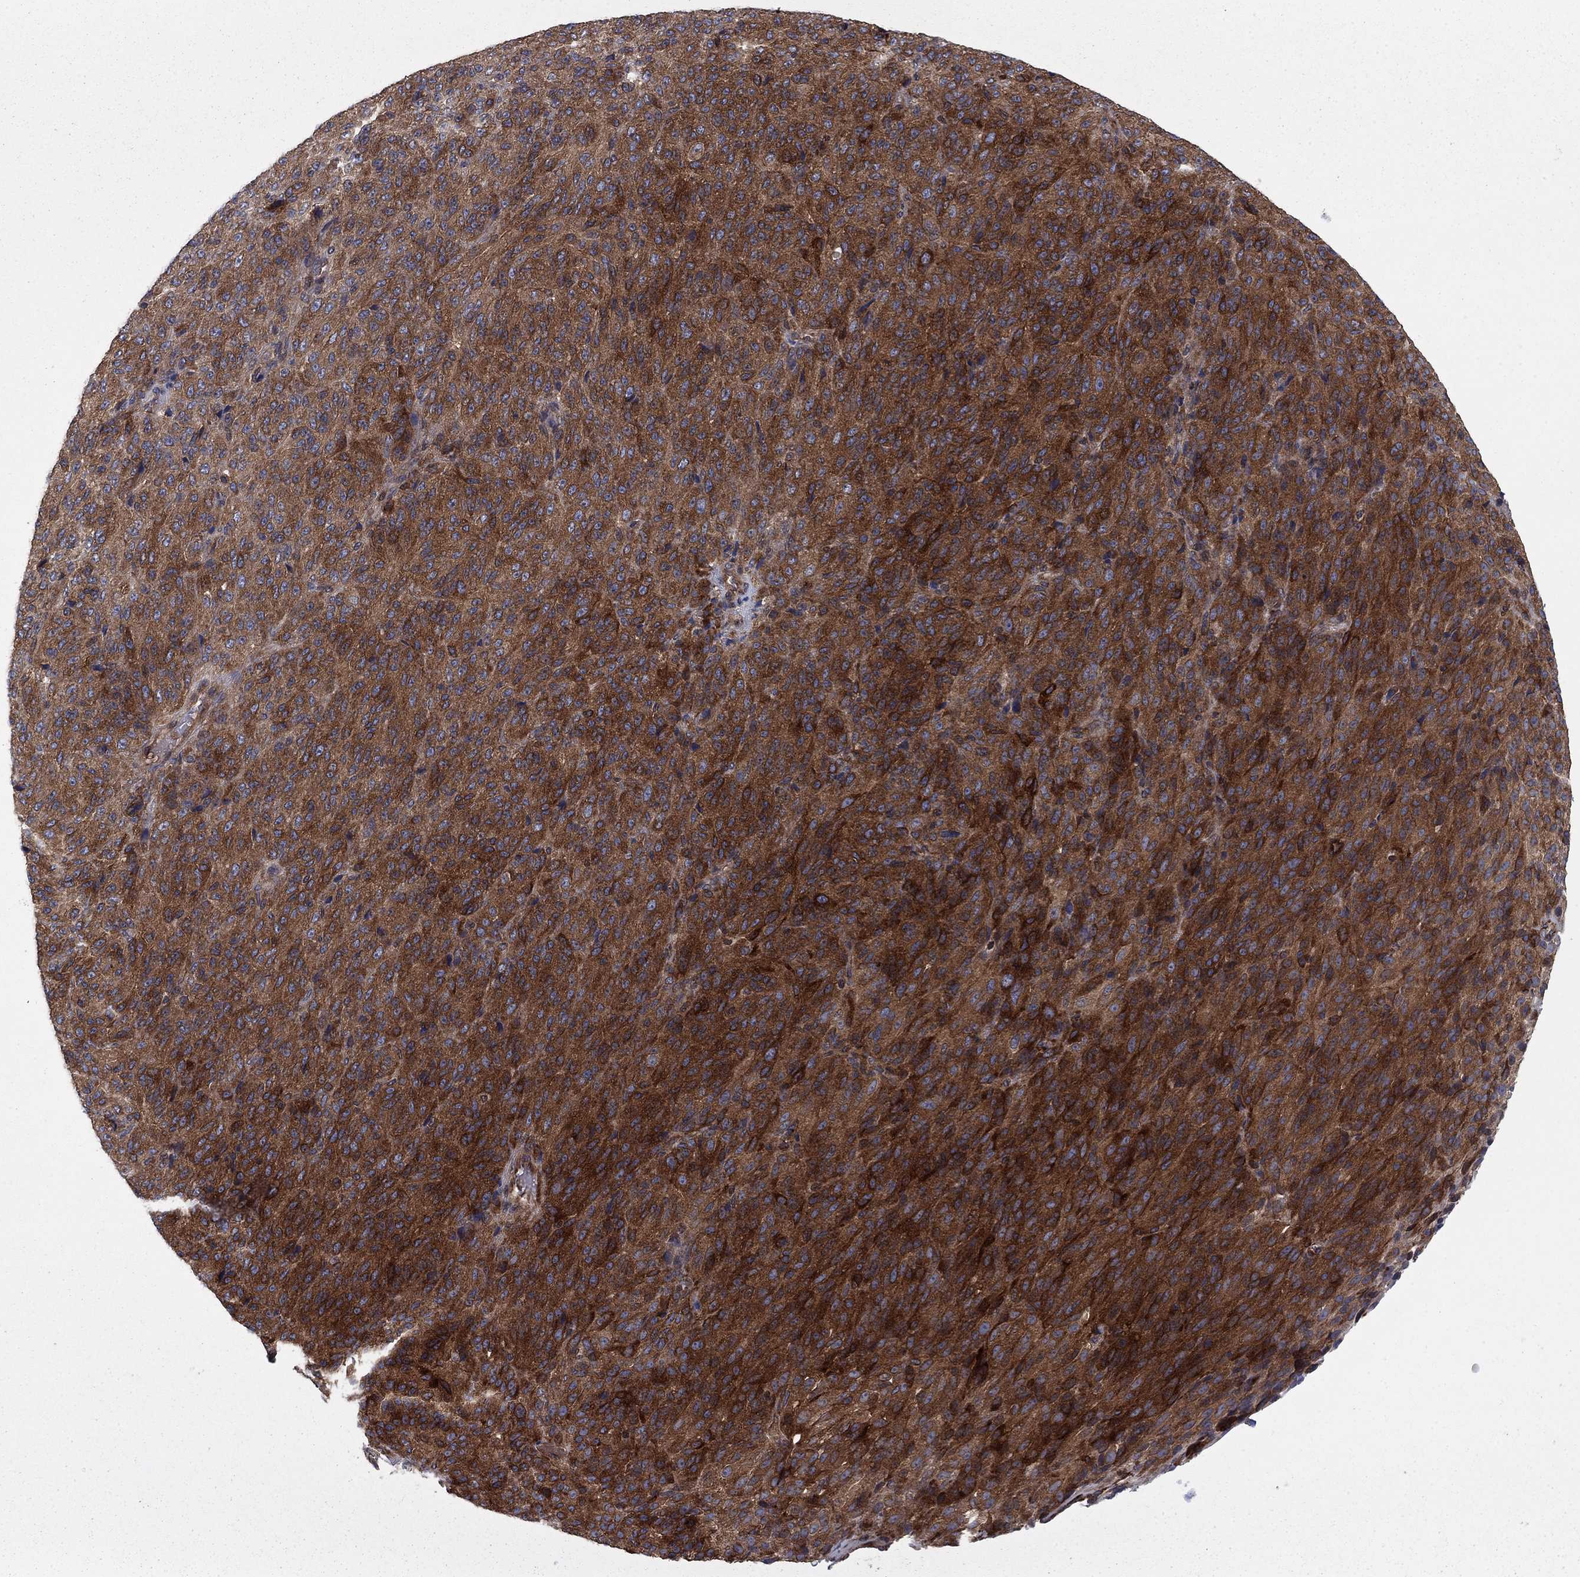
{"staining": {"intensity": "strong", "quantity": ">75%", "location": "cytoplasmic/membranous"}, "tissue": "melanoma", "cell_type": "Tumor cells", "image_type": "cancer", "snomed": [{"axis": "morphology", "description": "Malignant melanoma, Metastatic site"}, {"axis": "topography", "description": "Brain"}], "caption": "Immunohistochemical staining of human melanoma demonstrates strong cytoplasmic/membranous protein expression in approximately >75% of tumor cells.", "gene": "HDAC4", "patient": {"sex": "female", "age": 56}}